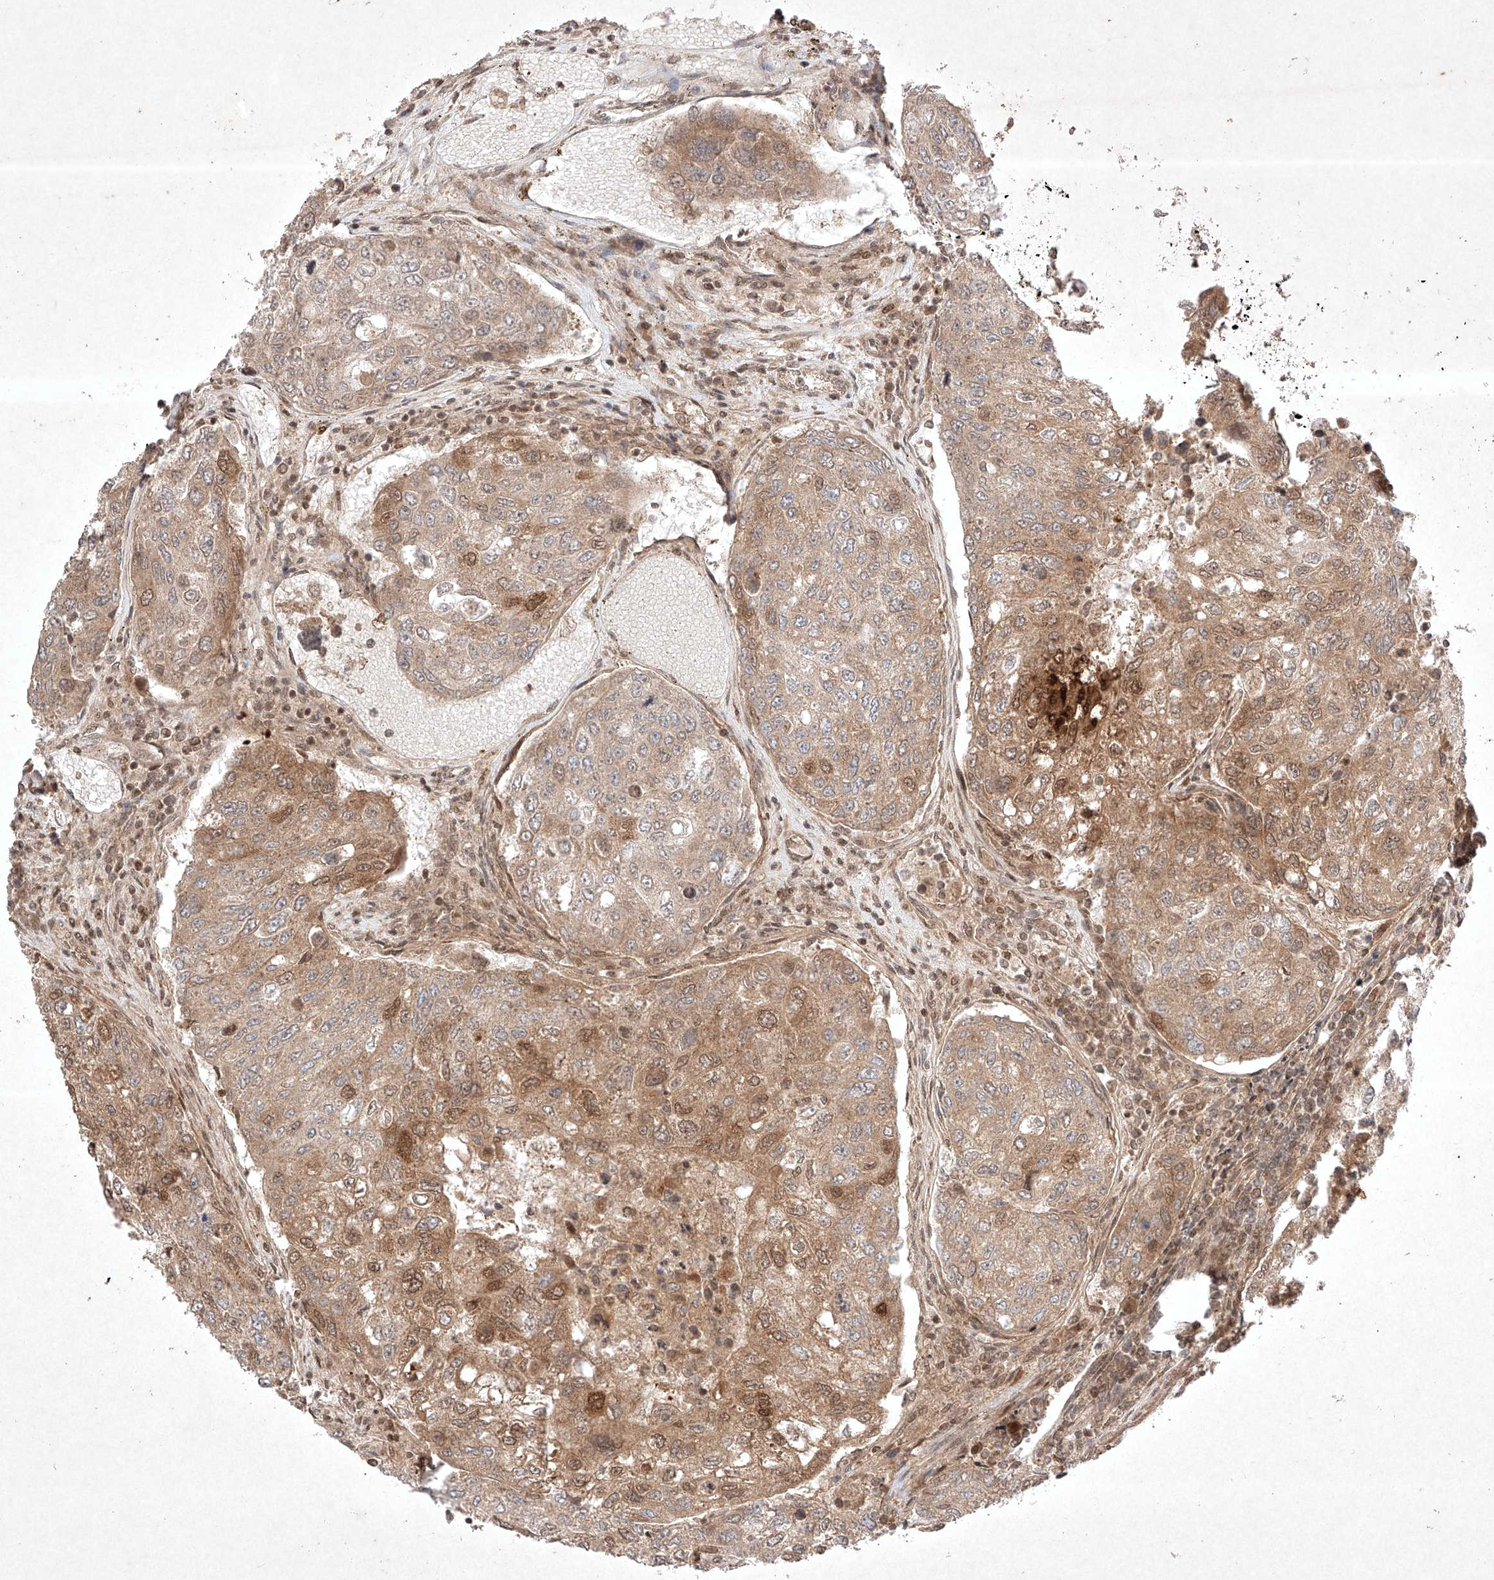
{"staining": {"intensity": "moderate", "quantity": "25%-75%", "location": "cytoplasmic/membranous,nuclear"}, "tissue": "urothelial cancer", "cell_type": "Tumor cells", "image_type": "cancer", "snomed": [{"axis": "morphology", "description": "Urothelial carcinoma, High grade"}, {"axis": "topography", "description": "Lymph node"}, {"axis": "topography", "description": "Urinary bladder"}], "caption": "Protein staining of high-grade urothelial carcinoma tissue exhibits moderate cytoplasmic/membranous and nuclear positivity in approximately 25%-75% of tumor cells.", "gene": "RNF31", "patient": {"sex": "male", "age": 51}}